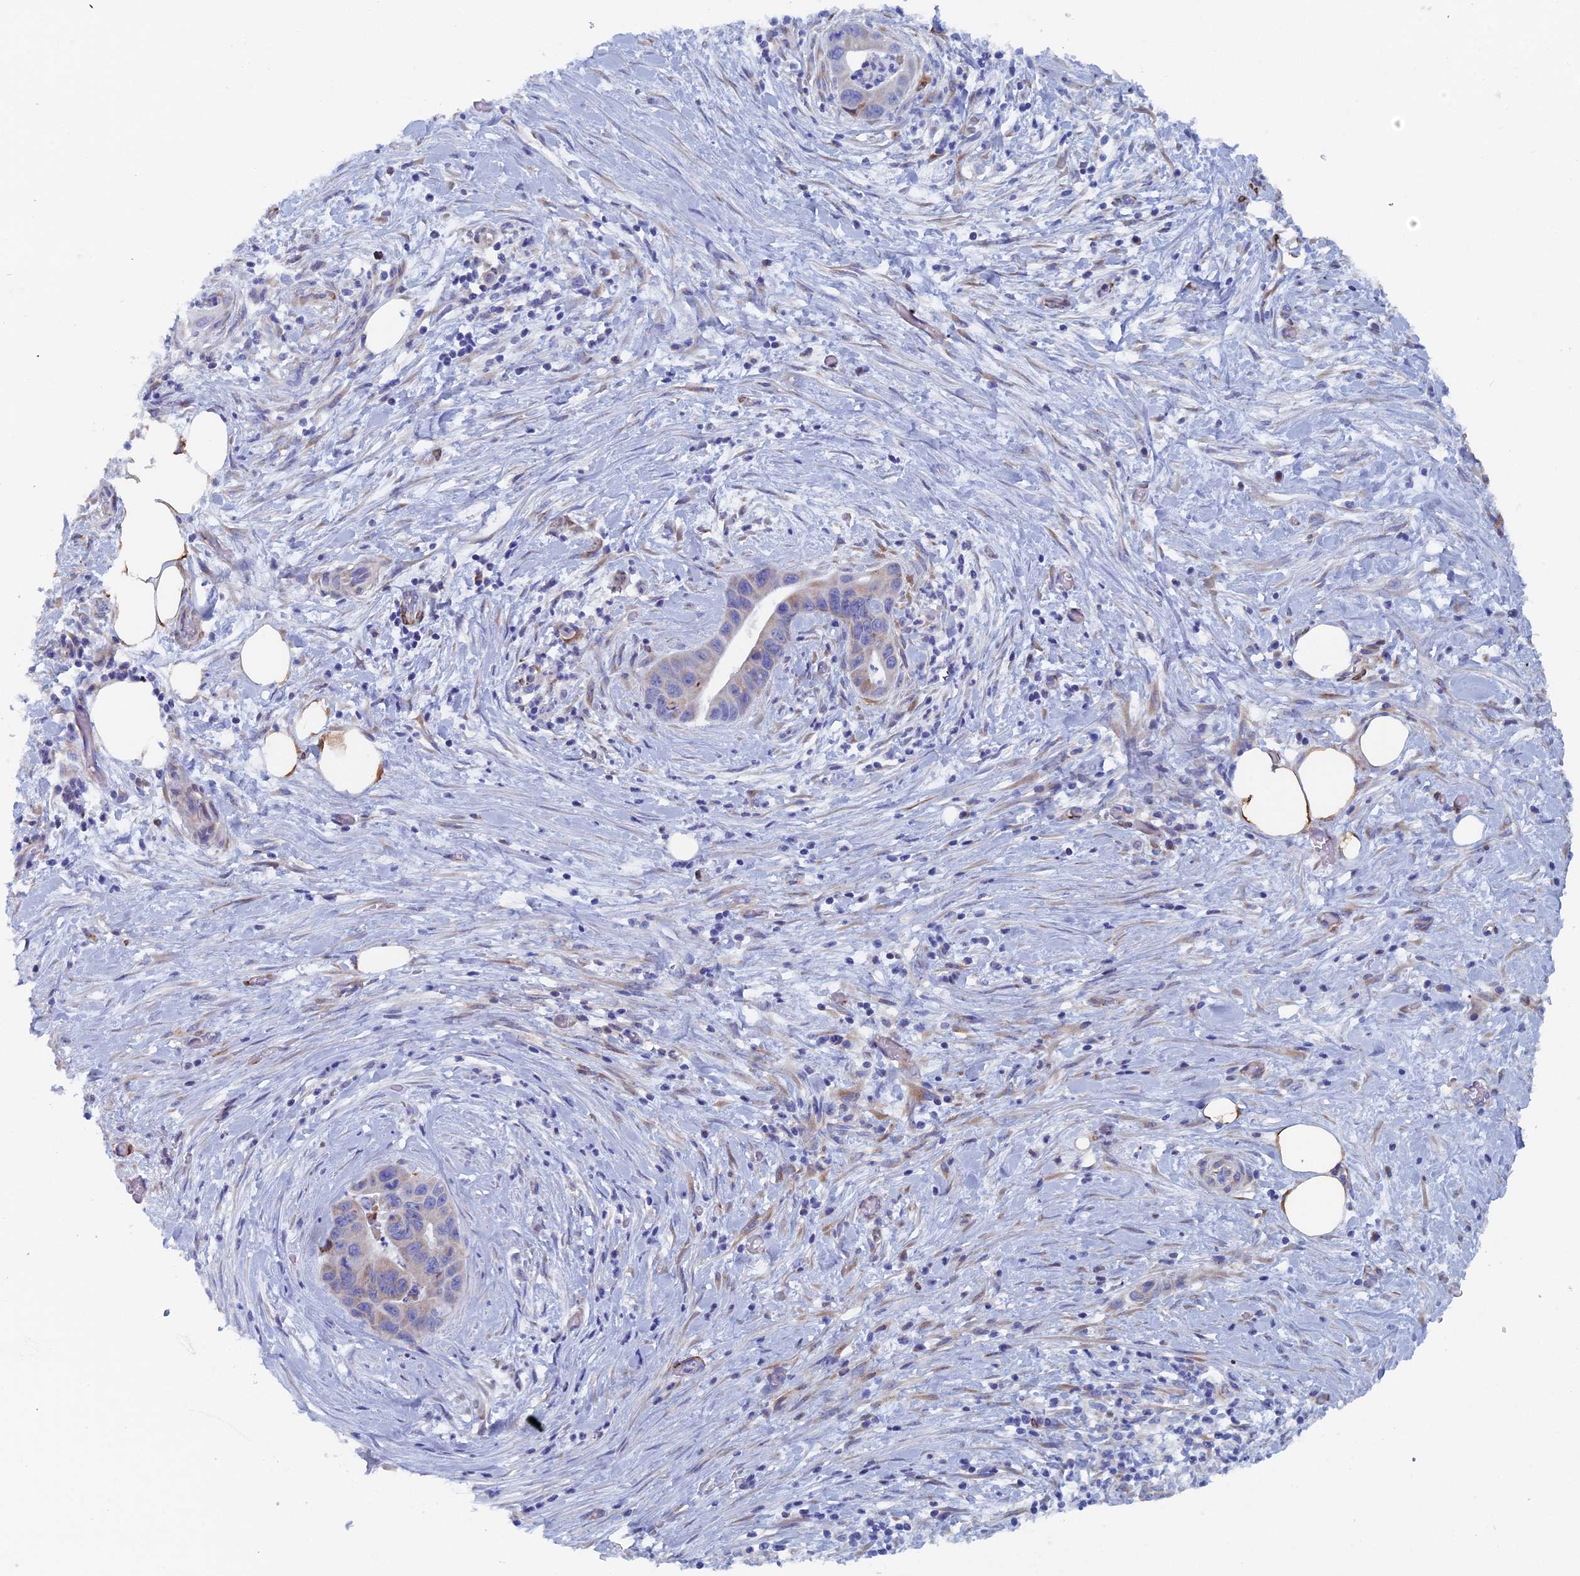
{"staining": {"intensity": "negative", "quantity": "none", "location": "none"}, "tissue": "pancreatic cancer", "cell_type": "Tumor cells", "image_type": "cancer", "snomed": [{"axis": "morphology", "description": "Adenocarcinoma, NOS"}, {"axis": "topography", "description": "Pancreas"}], "caption": "The immunohistochemistry (IHC) histopathology image has no significant positivity in tumor cells of pancreatic adenocarcinoma tissue. Brightfield microscopy of immunohistochemistry stained with DAB (3,3'-diaminobenzidine) (brown) and hematoxylin (blue), captured at high magnification.", "gene": "COG7", "patient": {"sex": "male", "age": 73}}